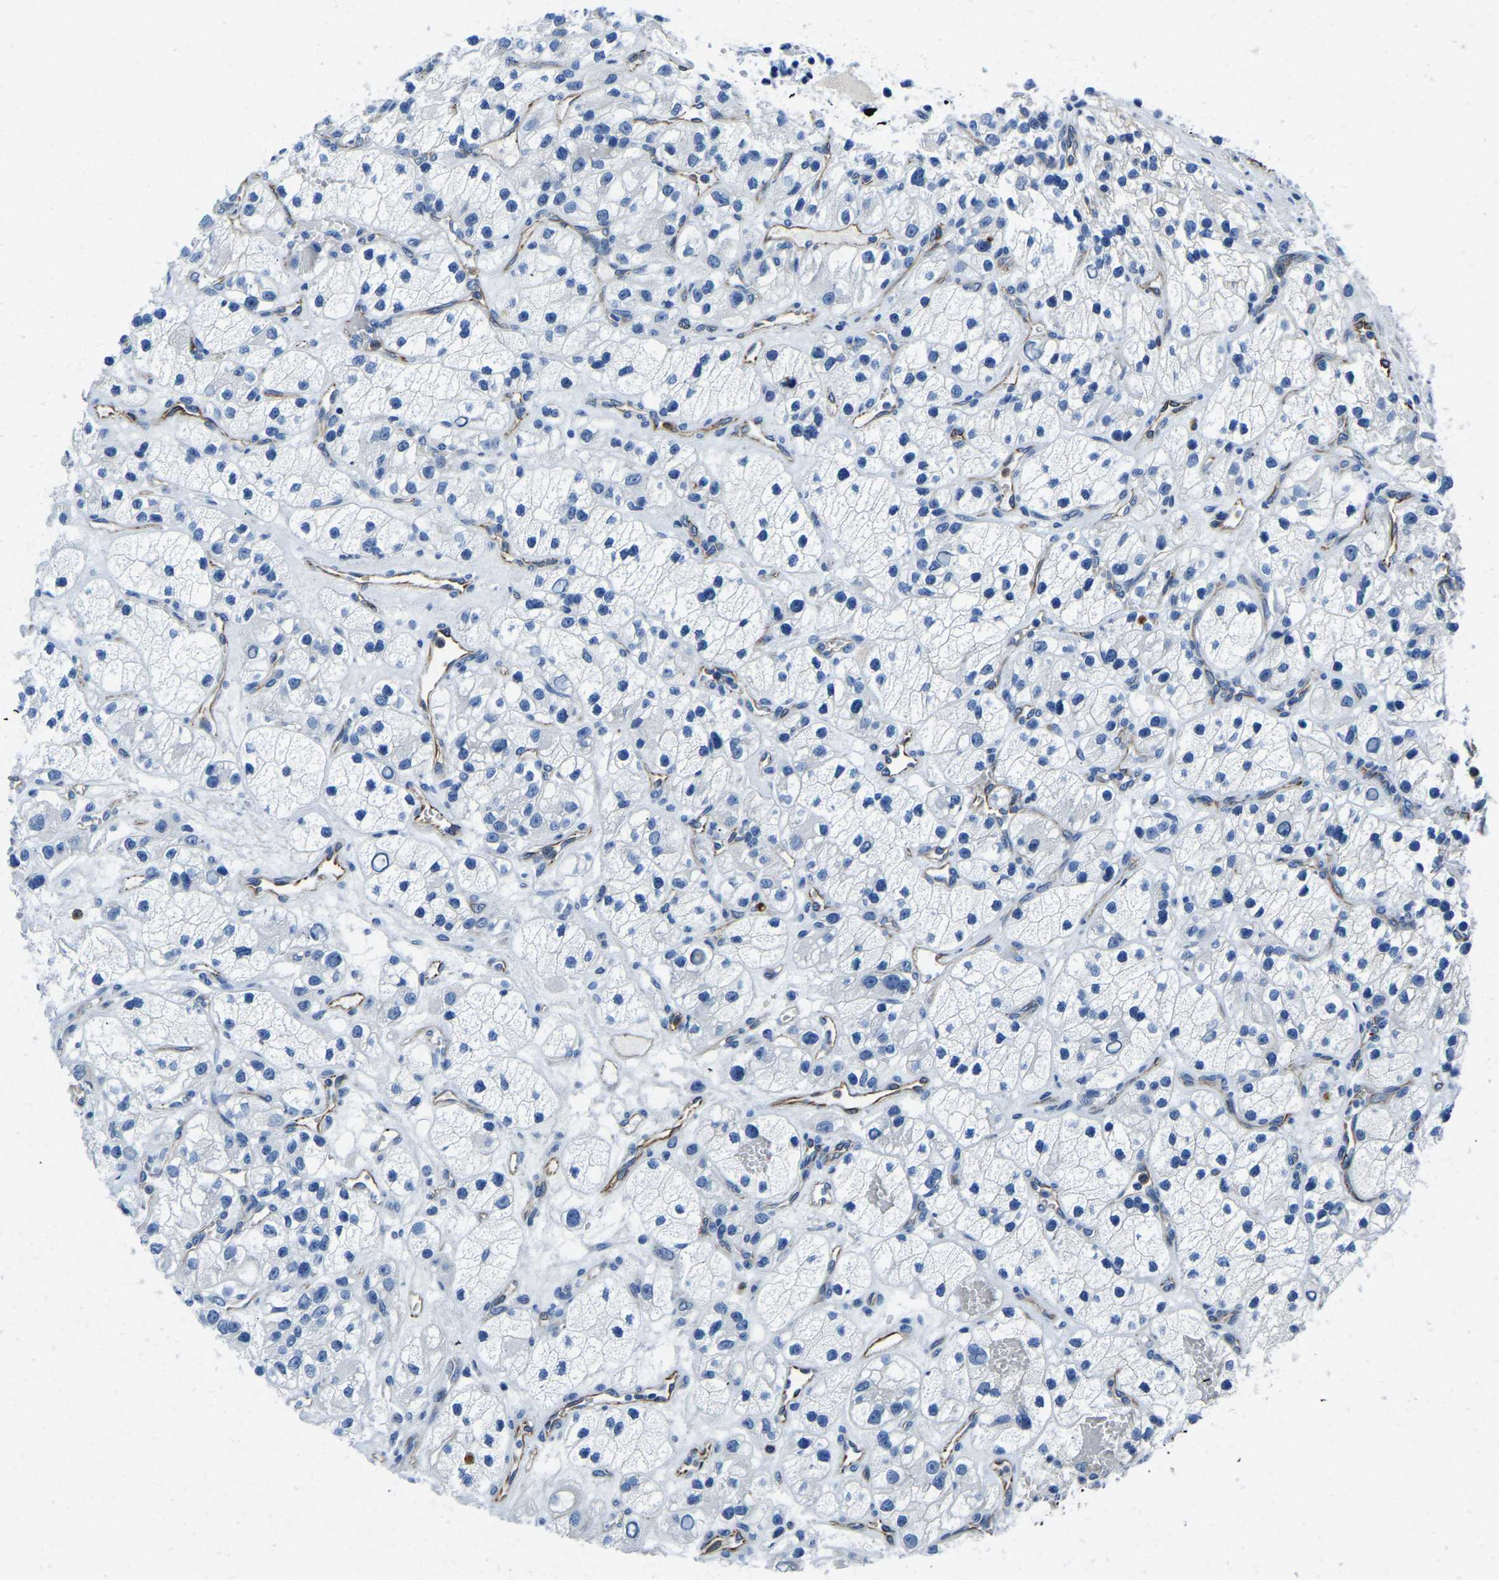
{"staining": {"intensity": "negative", "quantity": "none", "location": "none"}, "tissue": "renal cancer", "cell_type": "Tumor cells", "image_type": "cancer", "snomed": [{"axis": "morphology", "description": "Adenocarcinoma, NOS"}, {"axis": "topography", "description": "Kidney"}], "caption": "Tumor cells are negative for protein expression in human adenocarcinoma (renal).", "gene": "MS4A3", "patient": {"sex": "female", "age": 57}}